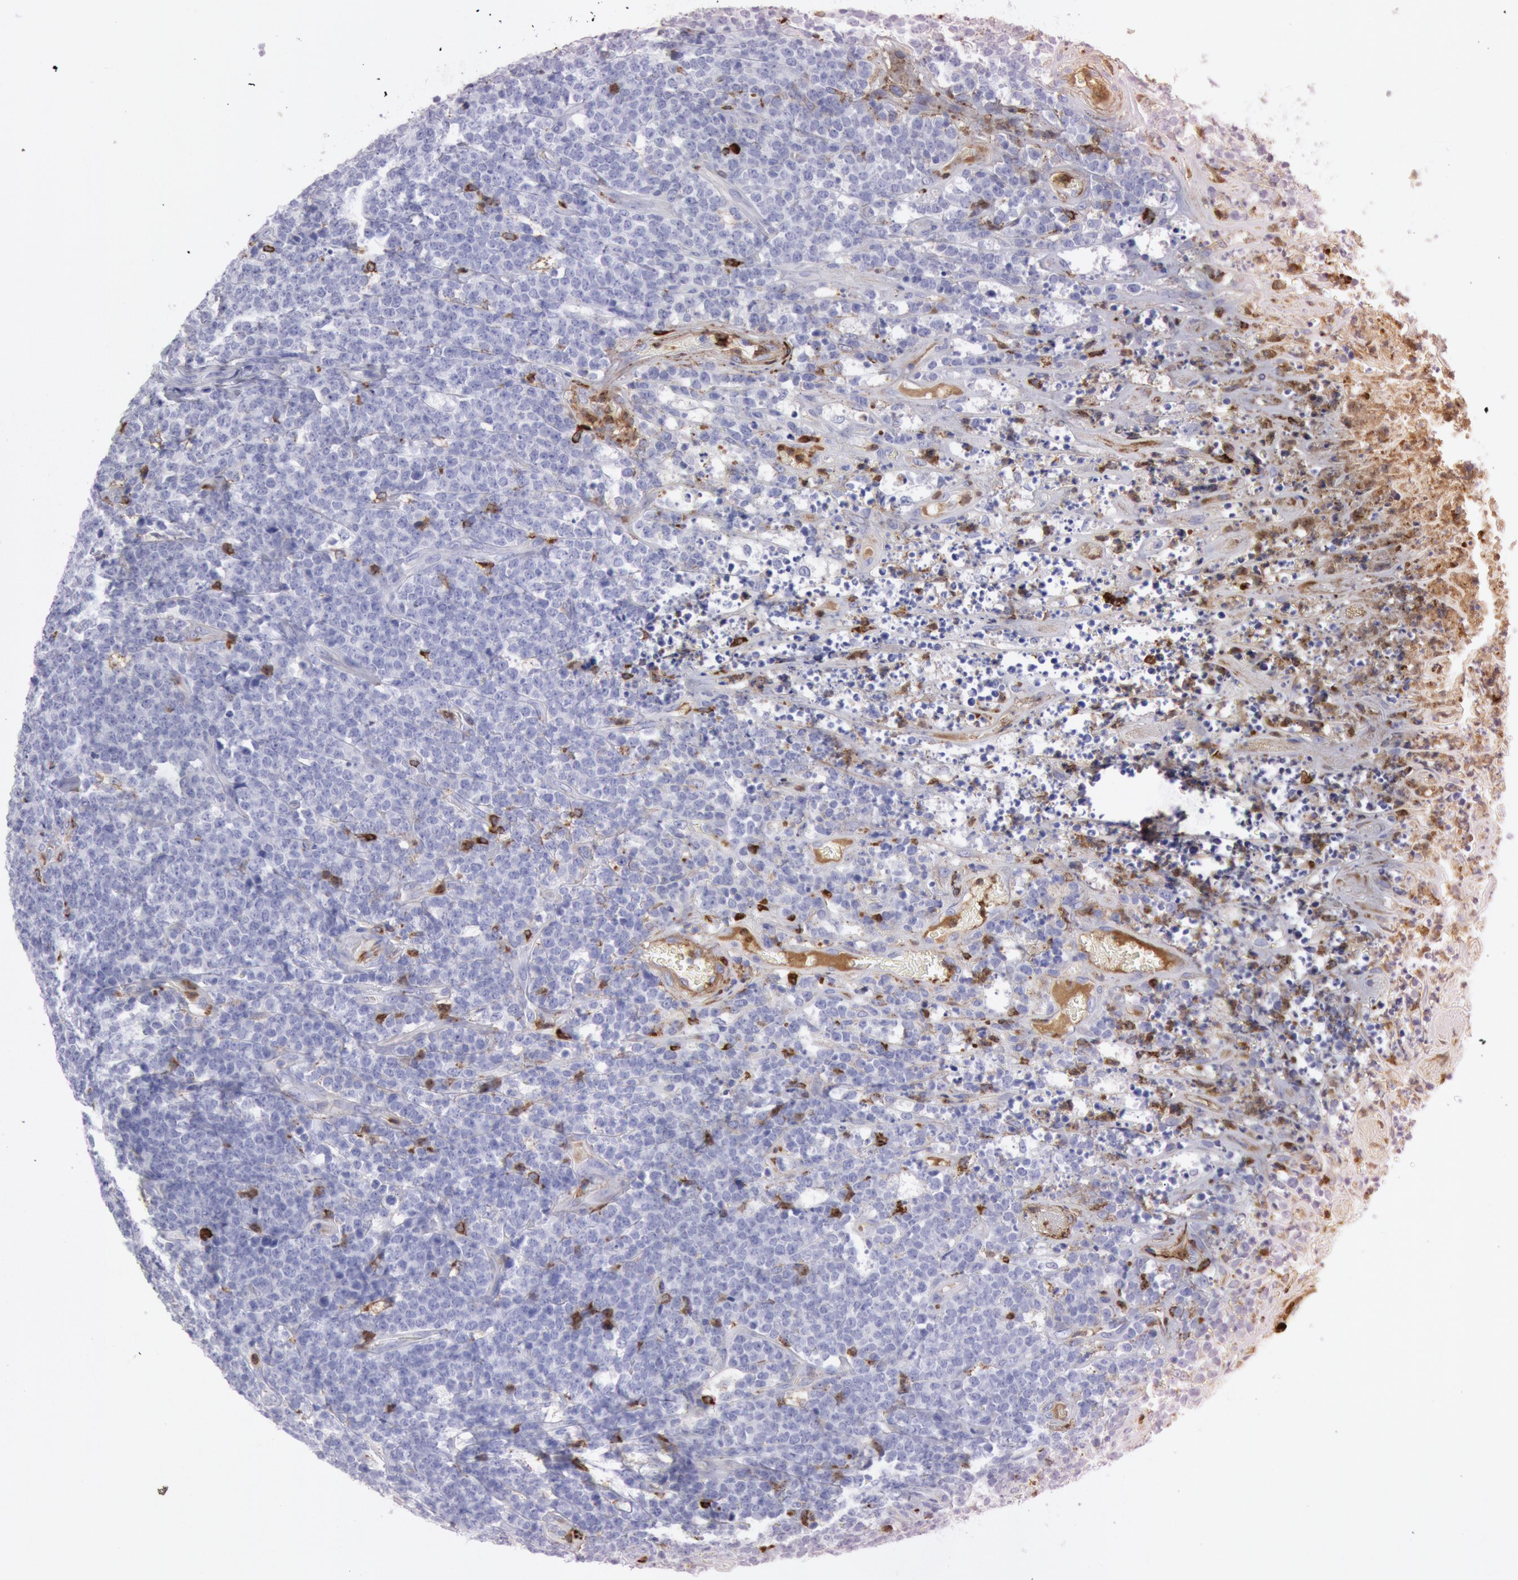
{"staining": {"intensity": "negative", "quantity": "none", "location": "none"}, "tissue": "lymphoma", "cell_type": "Tumor cells", "image_type": "cancer", "snomed": [{"axis": "morphology", "description": "Malignant lymphoma, non-Hodgkin's type, High grade"}, {"axis": "topography", "description": "Small intestine"}, {"axis": "topography", "description": "Colon"}], "caption": "DAB (3,3'-diaminobenzidine) immunohistochemical staining of human high-grade malignant lymphoma, non-Hodgkin's type reveals no significant positivity in tumor cells.", "gene": "FCN1", "patient": {"sex": "male", "age": 8}}